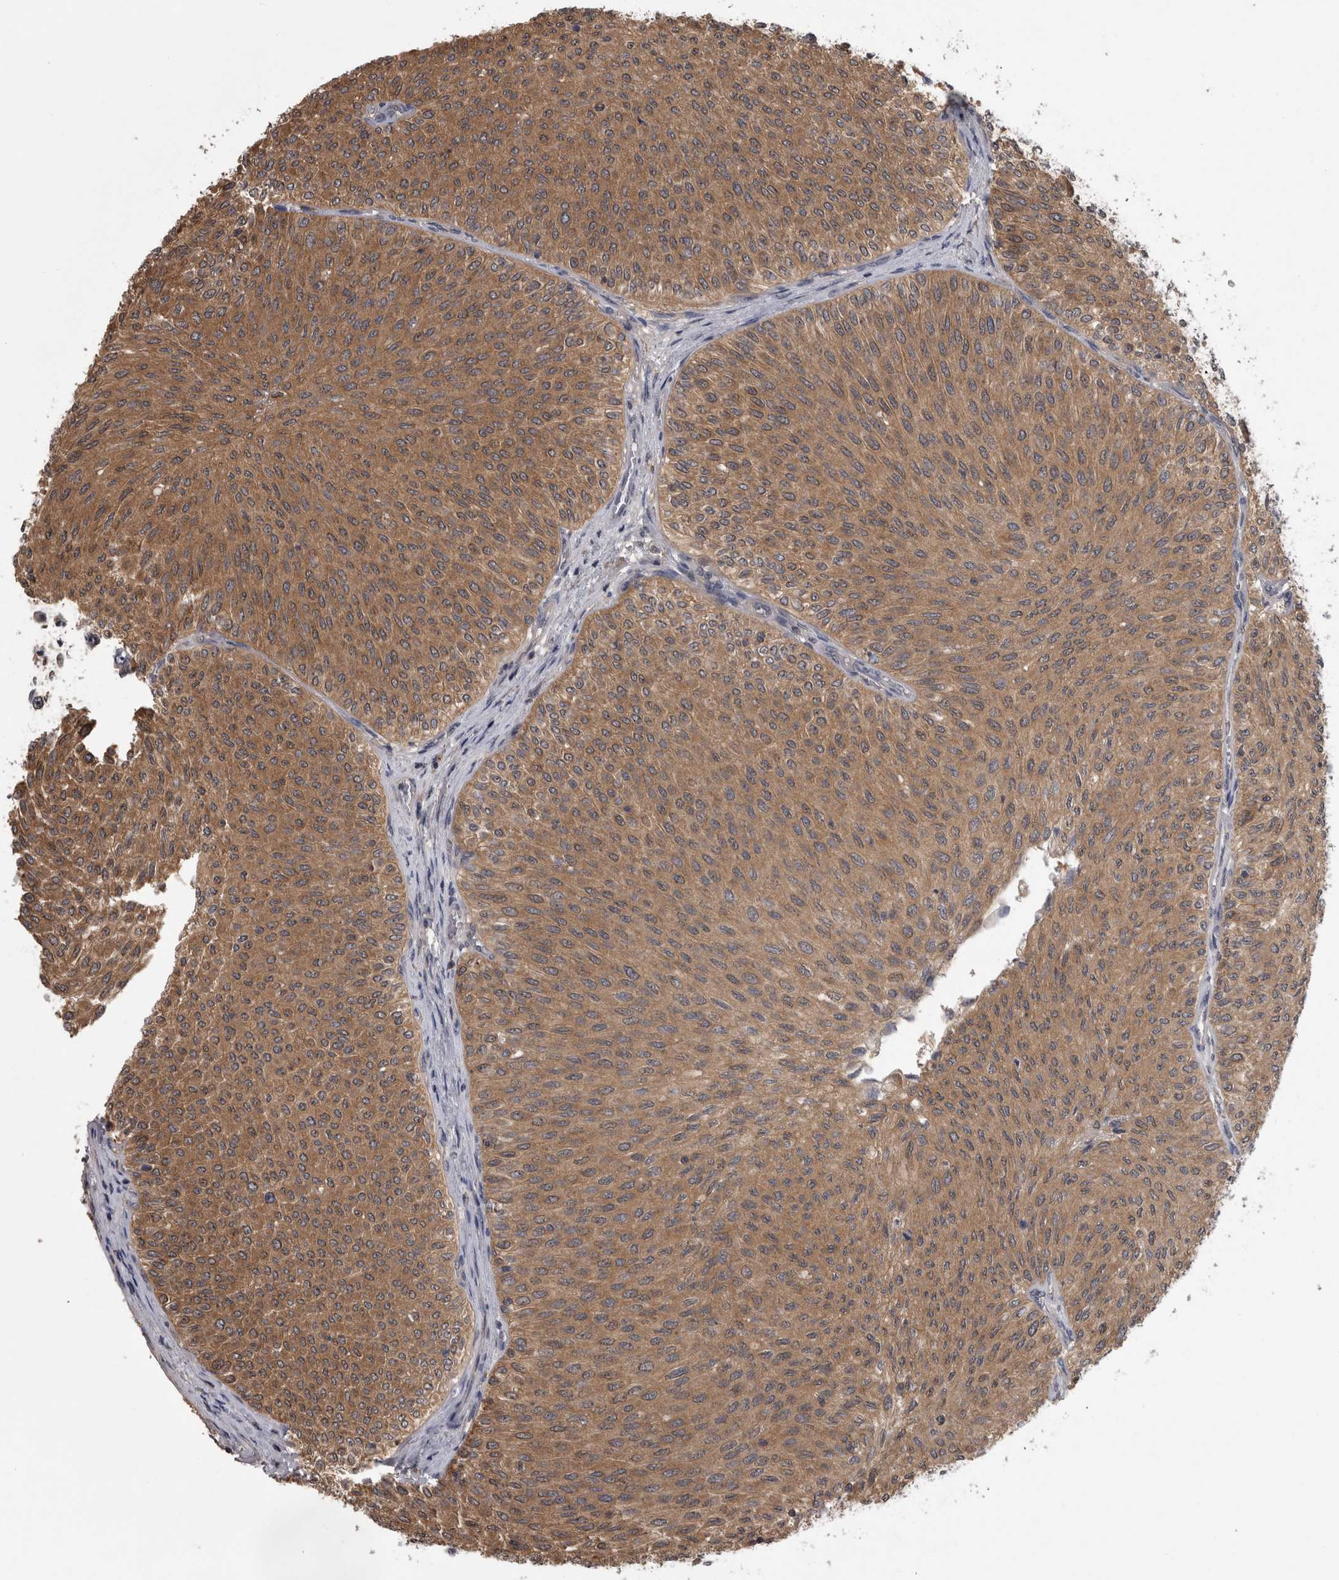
{"staining": {"intensity": "moderate", "quantity": ">75%", "location": "cytoplasmic/membranous"}, "tissue": "urothelial cancer", "cell_type": "Tumor cells", "image_type": "cancer", "snomed": [{"axis": "morphology", "description": "Urothelial carcinoma, Low grade"}, {"axis": "topography", "description": "Urinary bladder"}], "caption": "Brown immunohistochemical staining in urothelial cancer reveals moderate cytoplasmic/membranous expression in approximately >75% of tumor cells. The staining is performed using DAB brown chromogen to label protein expression. The nuclei are counter-stained blue using hematoxylin.", "gene": "APRT", "patient": {"sex": "male", "age": 78}}